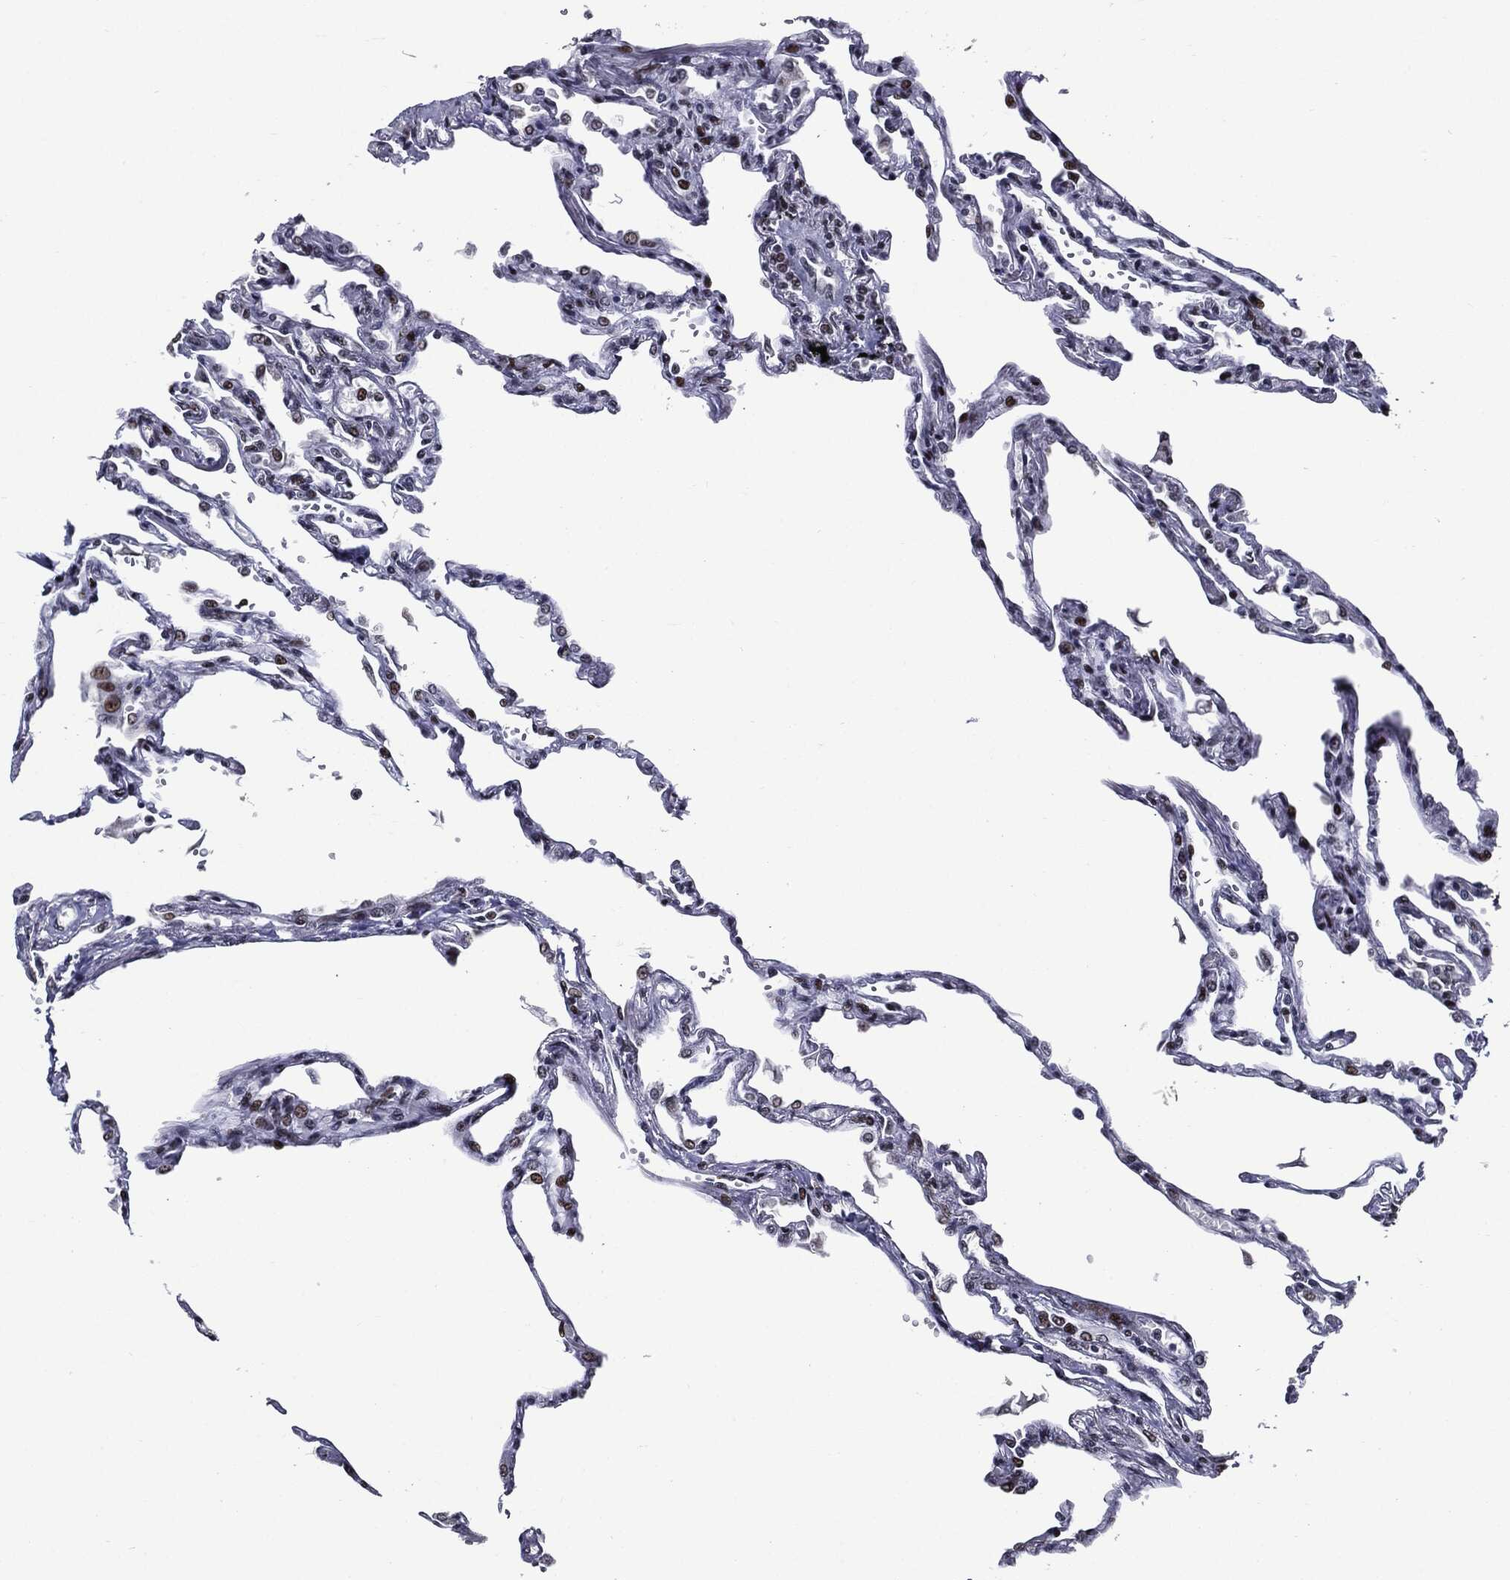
{"staining": {"intensity": "strong", "quantity": ">75%", "location": "nuclear"}, "tissue": "lung", "cell_type": "Alveolar cells", "image_type": "normal", "snomed": [{"axis": "morphology", "description": "Normal tissue, NOS"}, {"axis": "topography", "description": "Lung"}], "caption": "Alveolar cells show high levels of strong nuclear staining in about >75% of cells in benign human lung. (IHC, brightfield microscopy, high magnification).", "gene": "ZFP91", "patient": {"sex": "male", "age": 78}}